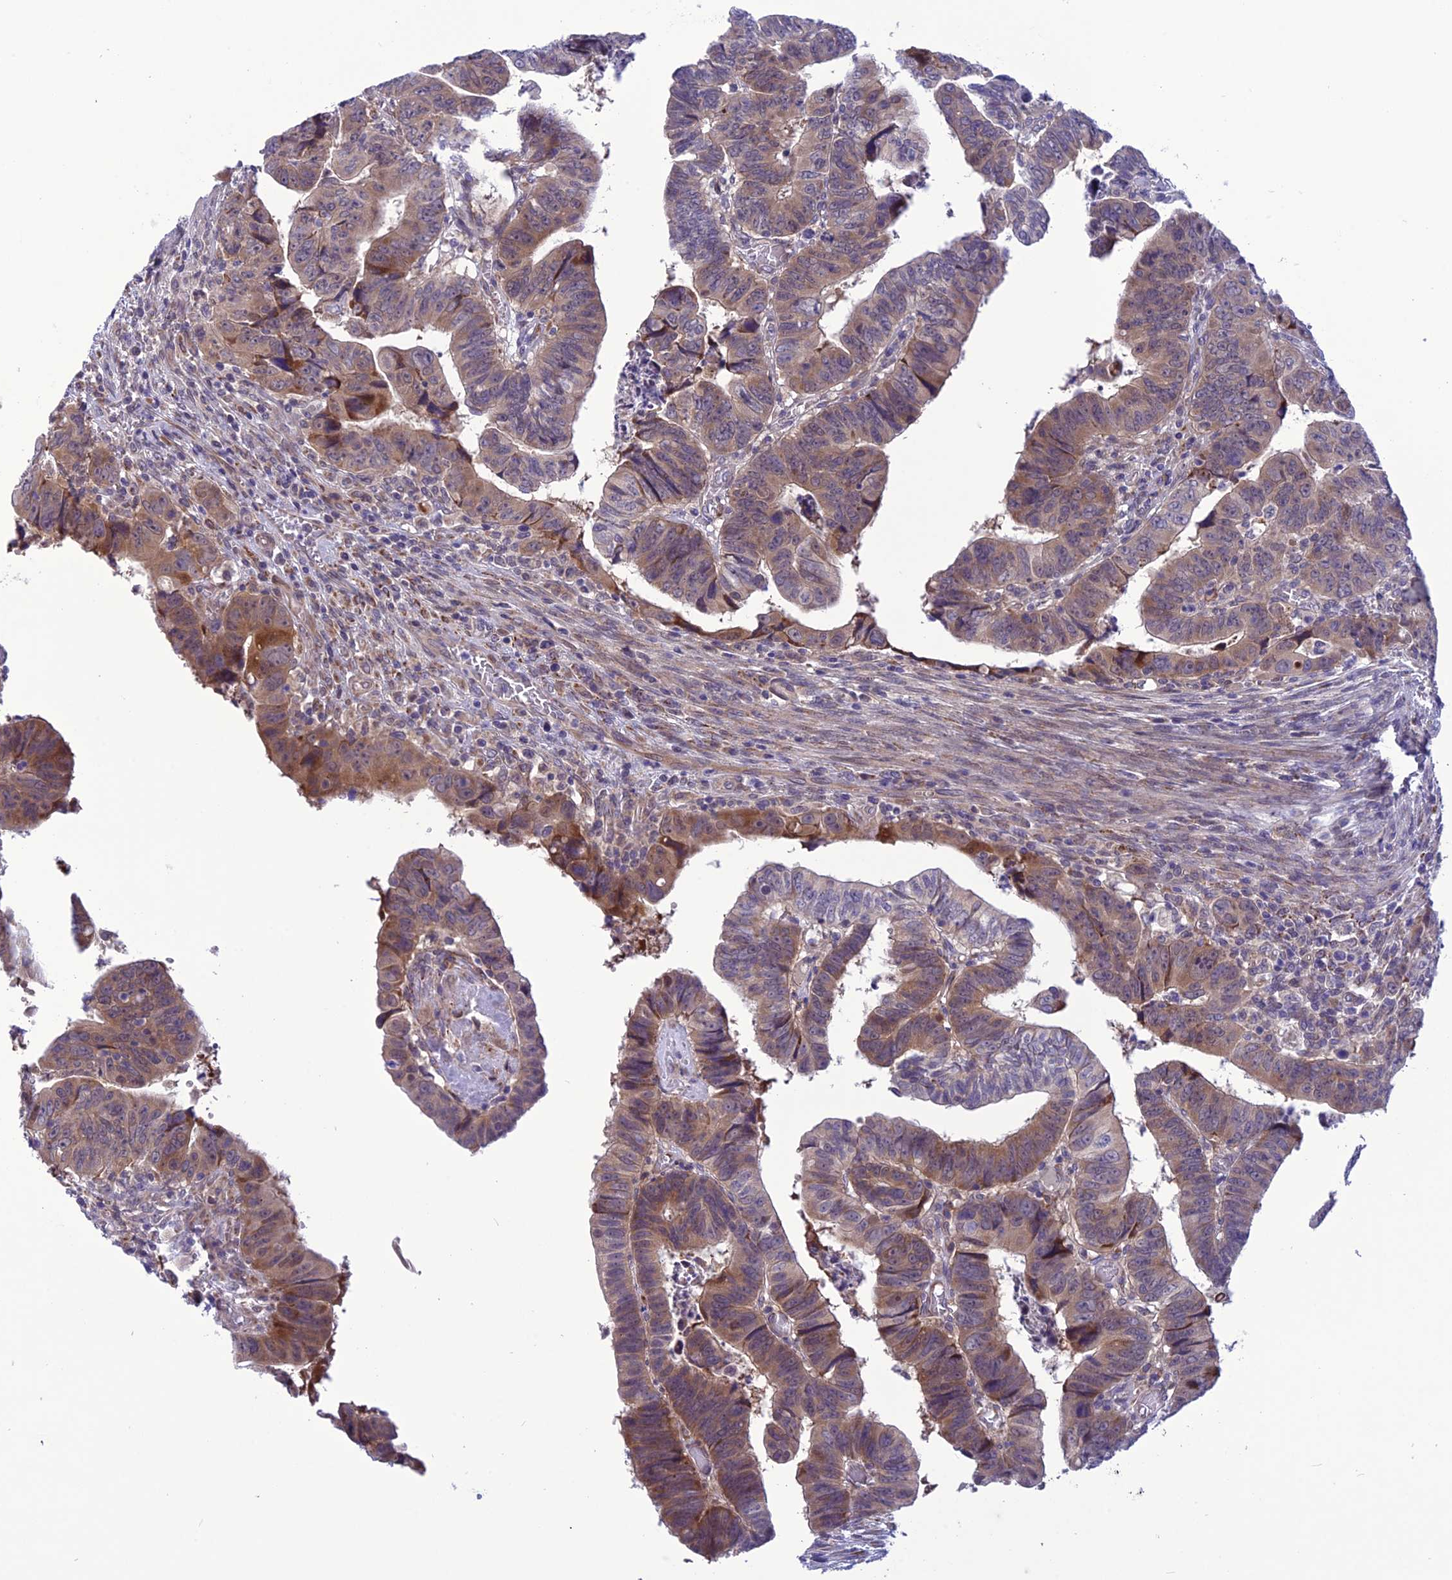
{"staining": {"intensity": "moderate", "quantity": "25%-75%", "location": "cytoplasmic/membranous"}, "tissue": "colorectal cancer", "cell_type": "Tumor cells", "image_type": "cancer", "snomed": [{"axis": "morphology", "description": "Normal tissue, NOS"}, {"axis": "morphology", "description": "Adenocarcinoma, NOS"}, {"axis": "topography", "description": "Rectum"}], "caption": "Approximately 25%-75% of tumor cells in colorectal cancer display moderate cytoplasmic/membranous protein positivity as visualized by brown immunohistochemical staining.", "gene": "PSMF1", "patient": {"sex": "female", "age": 65}}